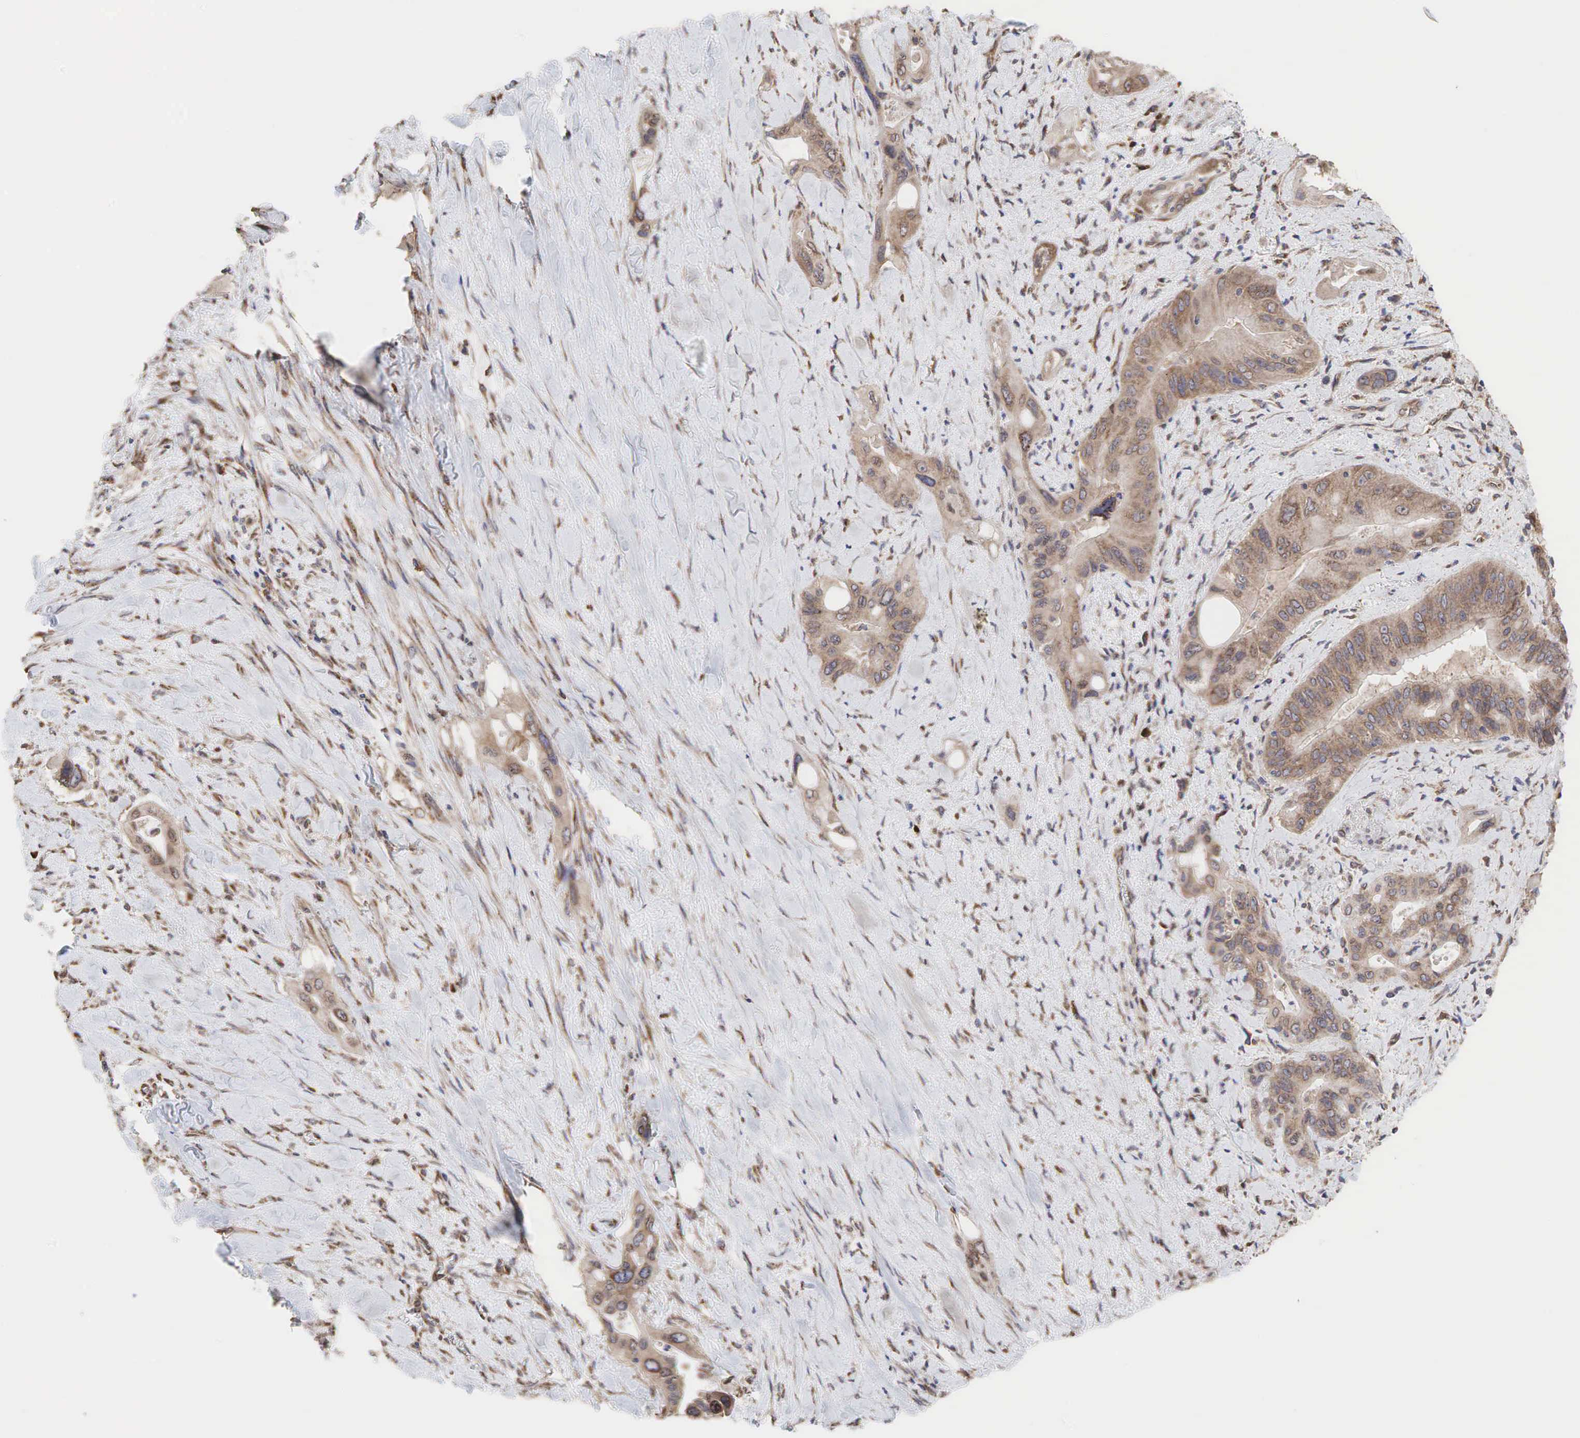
{"staining": {"intensity": "moderate", "quantity": ">75%", "location": "cytoplasmic/membranous"}, "tissue": "pancreatic cancer", "cell_type": "Tumor cells", "image_type": "cancer", "snomed": [{"axis": "morphology", "description": "Adenocarcinoma, NOS"}, {"axis": "topography", "description": "Pancreas"}], "caption": "Protein analysis of pancreatic cancer tissue demonstrates moderate cytoplasmic/membranous positivity in approximately >75% of tumor cells.", "gene": "PABPC5", "patient": {"sex": "male", "age": 77}}